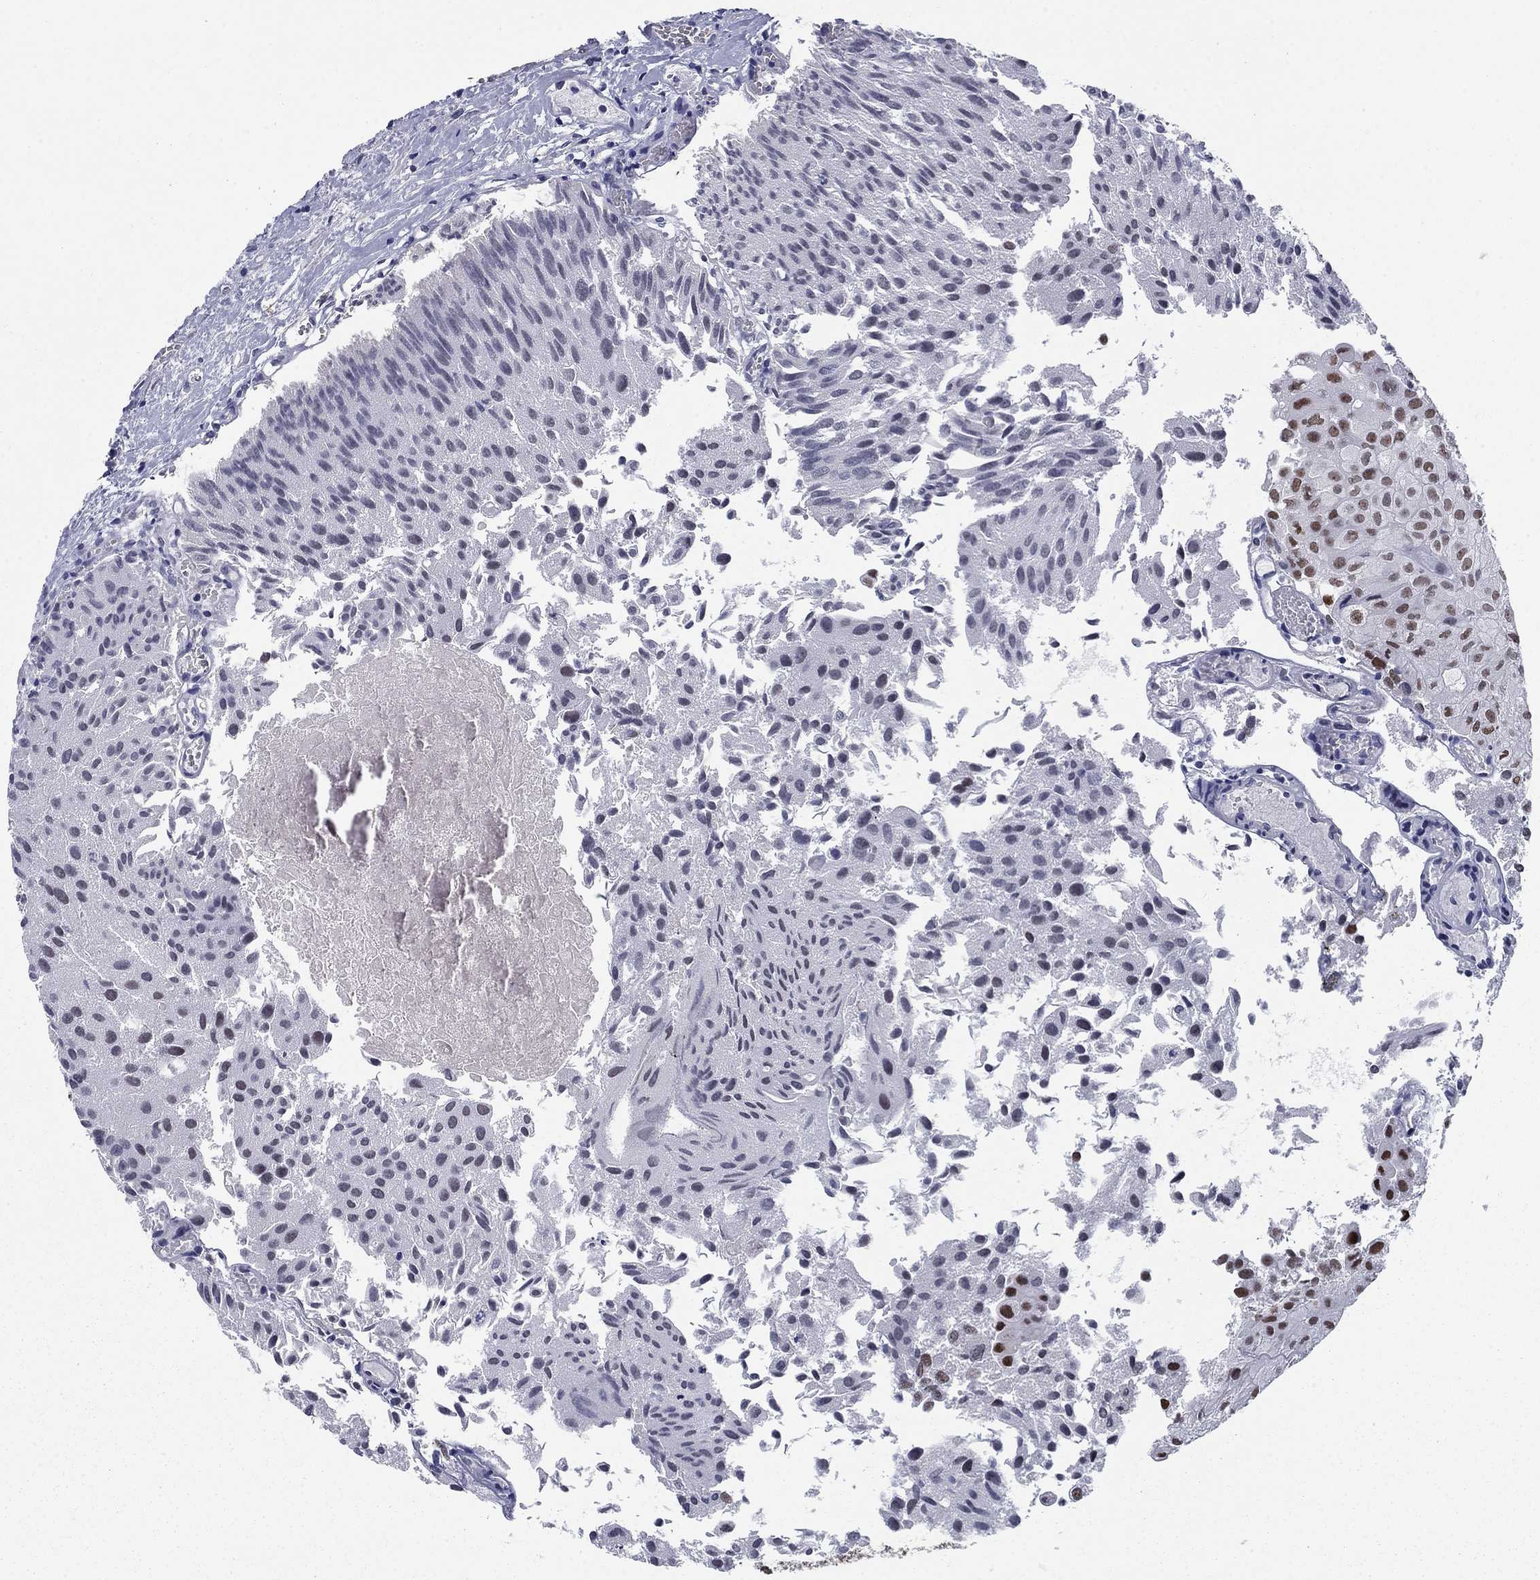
{"staining": {"intensity": "strong", "quantity": "25%-75%", "location": "nuclear"}, "tissue": "urothelial cancer", "cell_type": "Tumor cells", "image_type": "cancer", "snomed": [{"axis": "morphology", "description": "Urothelial carcinoma, Low grade"}, {"axis": "topography", "description": "Urinary bladder"}], "caption": "Urothelial cancer was stained to show a protein in brown. There is high levels of strong nuclear expression in approximately 25%-75% of tumor cells.", "gene": "RPRD1B", "patient": {"sex": "female", "age": 78}}